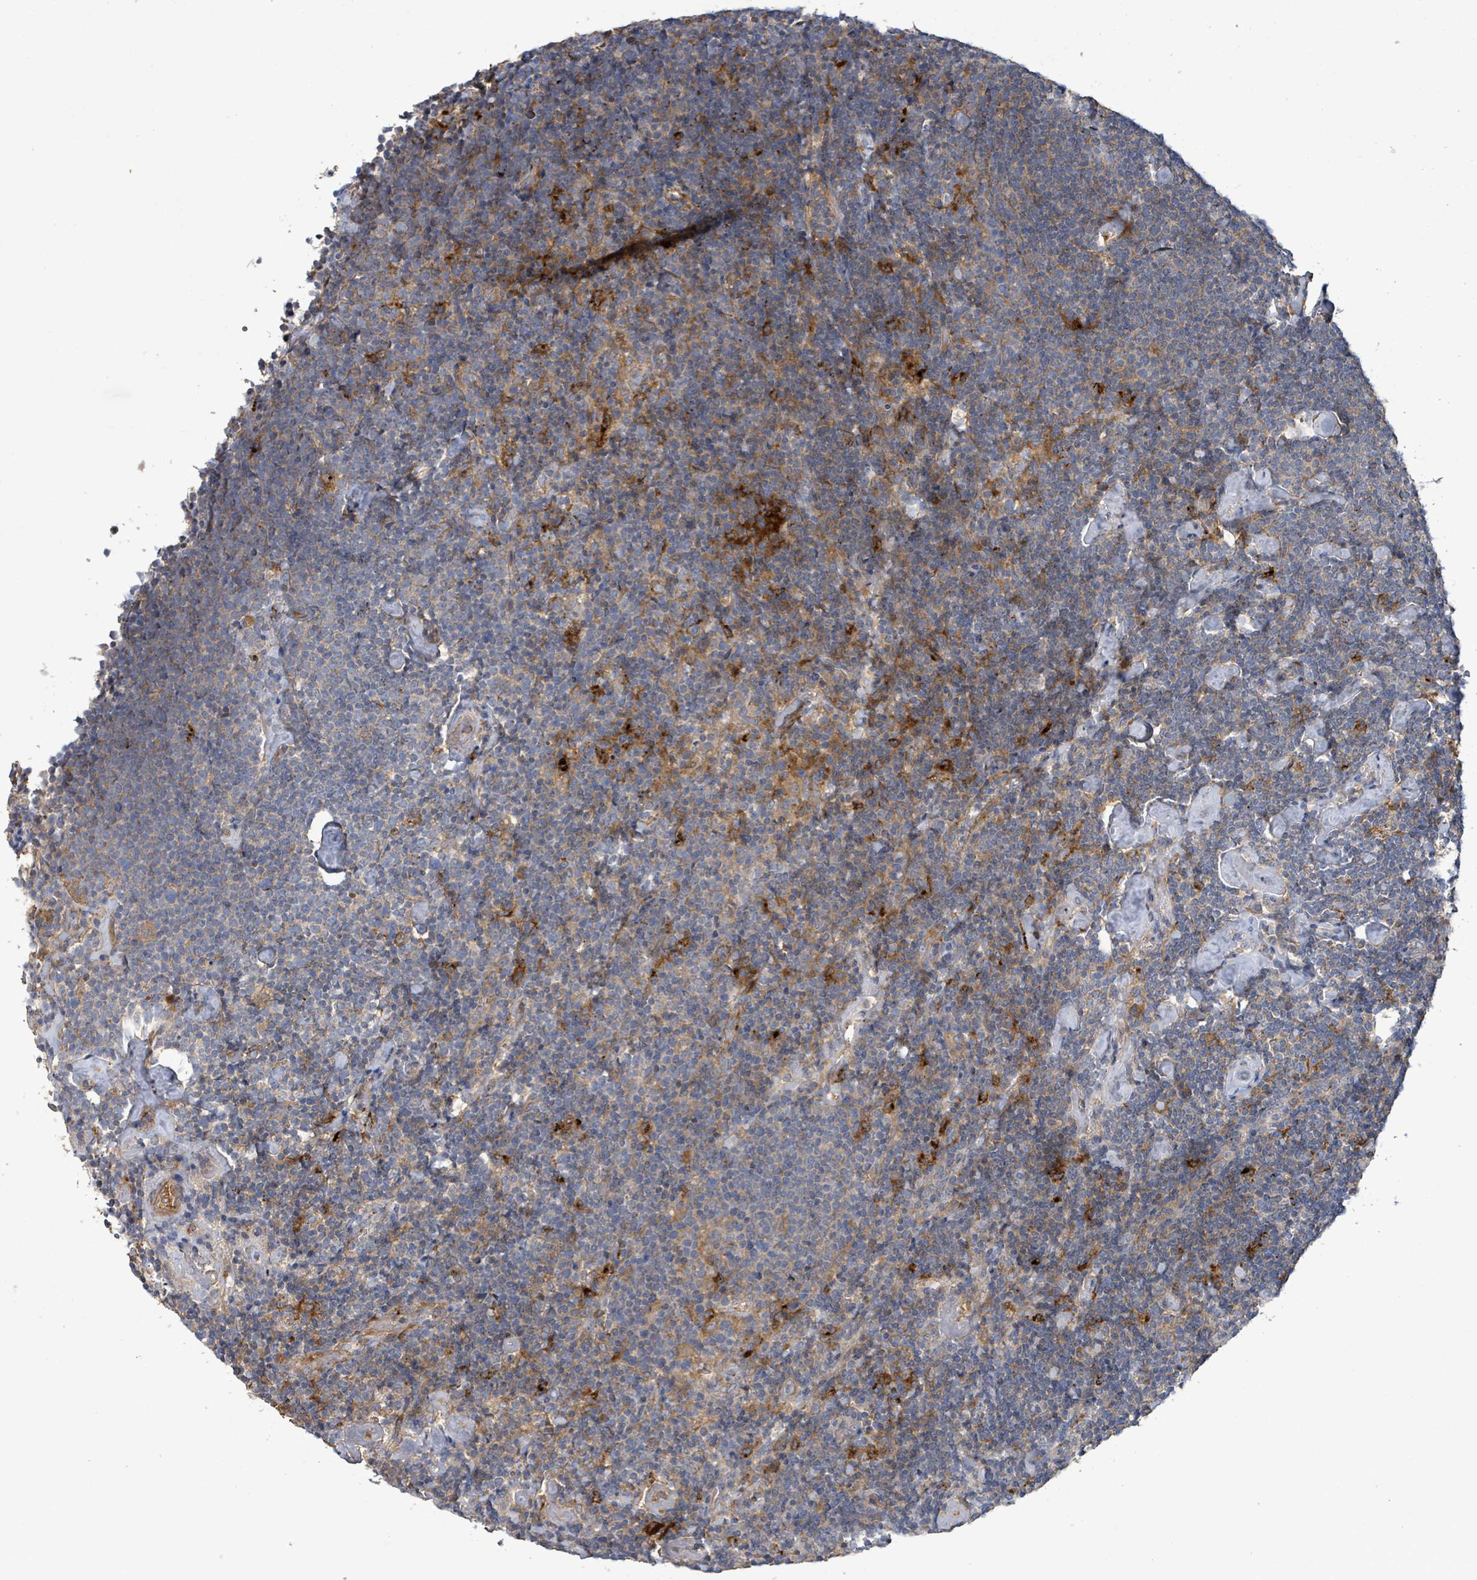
{"staining": {"intensity": "weak", "quantity": "<25%", "location": "cytoplasmic/membranous"}, "tissue": "lymphoma", "cell_type": "Tumor cells", "image_type": "cancer", "snomed": [{"axis": "morphology", "description": "Malignant lymphoma, non-Hodgkin's type, High grade"}, {"axis": "topography", "description": "Lymph node"}], "caption": "A high-resolution photomicrograph shows IHC staining of high-grade malignant lymphoma, non-Hodgkin's type, which shows no significant staining in tumor cells.", "gene": "PLAAT1", "patient": {"sex": "male", "age": 61}}